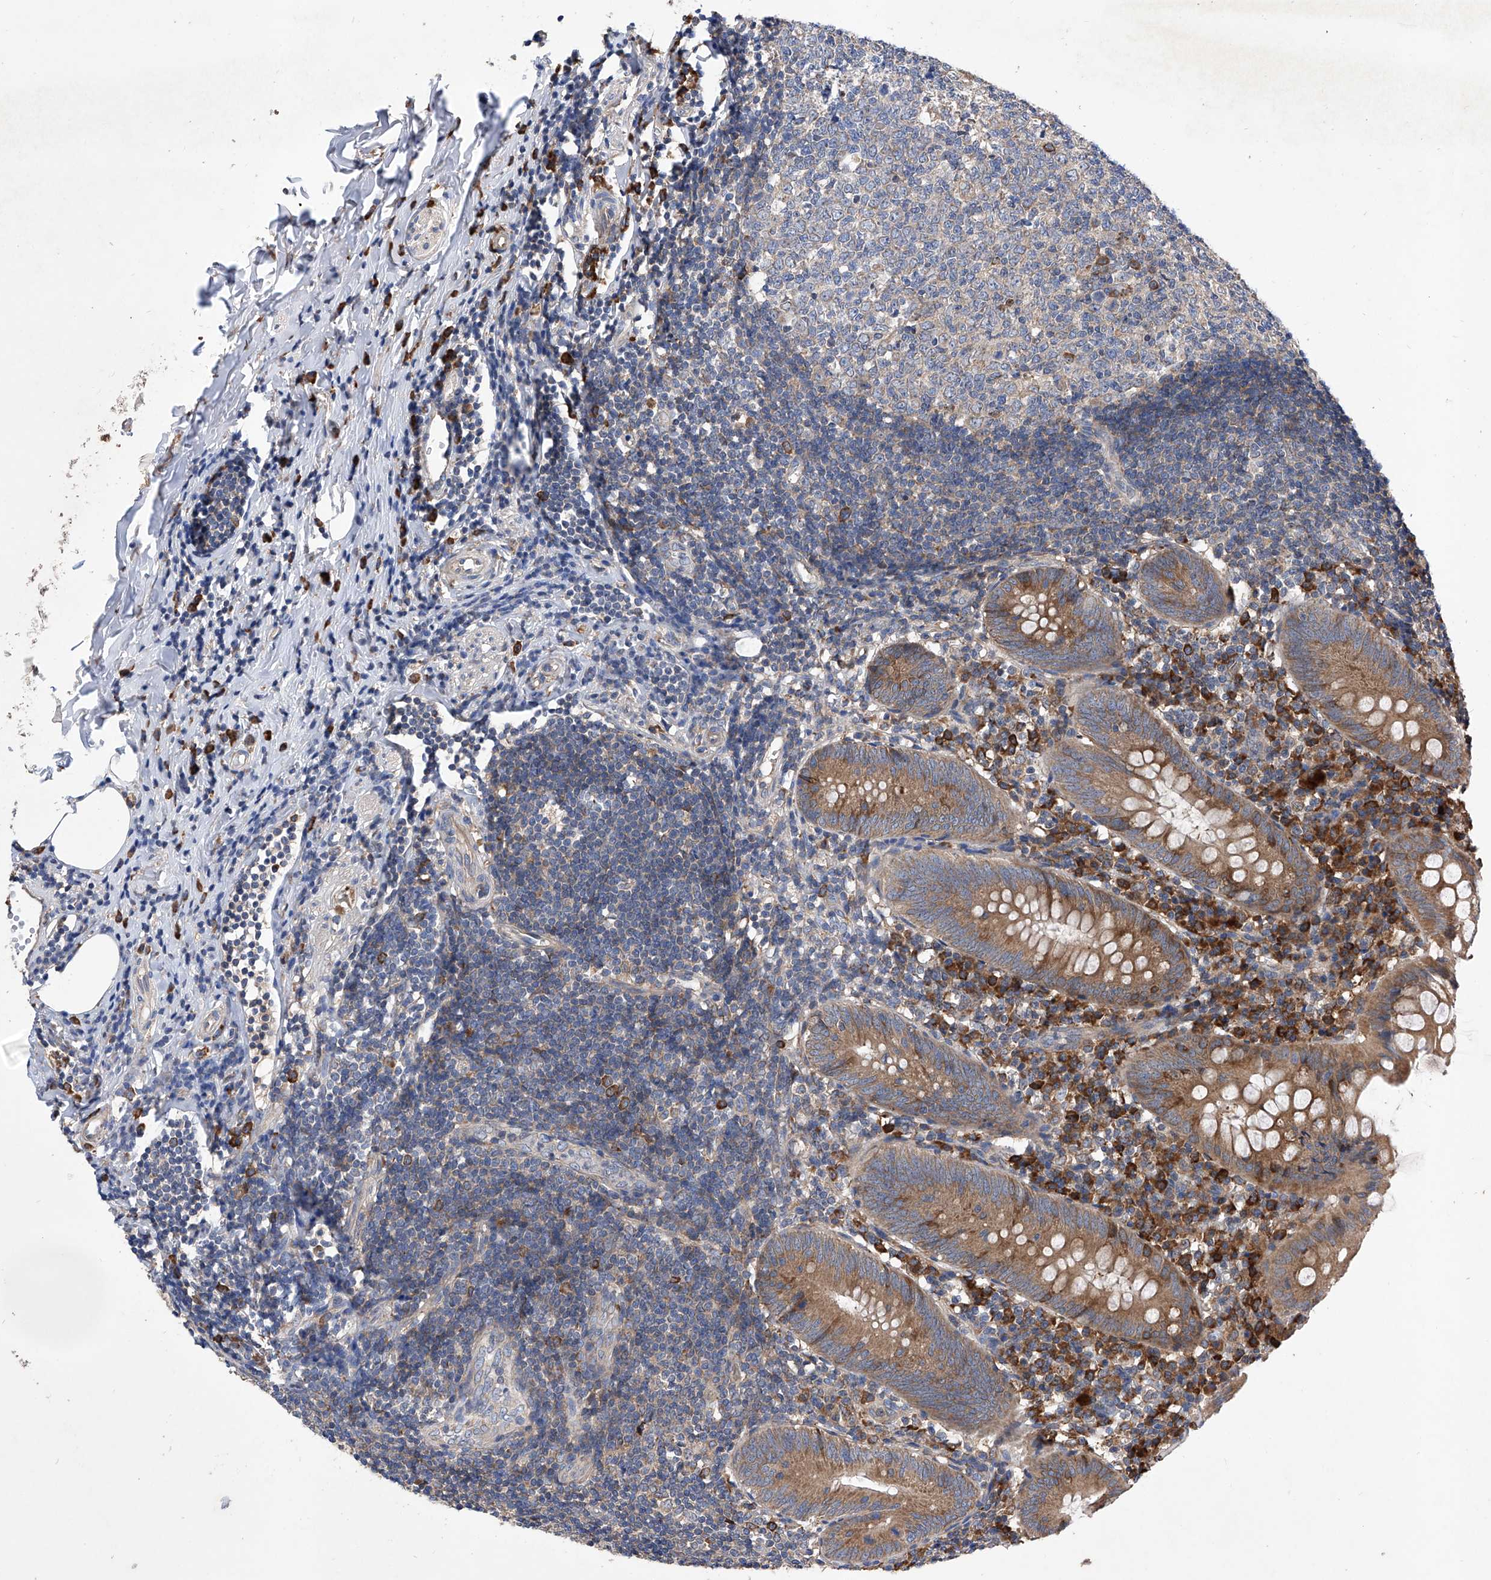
{"staining": {"intensity": "moderate", "quantity": ">75%", "location": "cytoplasmic/membranous"}, "tissue": "appendix", "cell_type": "Glandular cells", "image_type": "normal", "snomed": [{"axis": "morphology", "description": "Normal tissue, NOS"}, {"axis": "topography", "description": "Appendix"}], "caption": "Moderate cytoplasmic/membranous staining for a protein is seen in approximately >75% of glandular cells of benign appendix using immunohistochemistry.", "gene": "INPP5B", "patient": {"sex": "female", "age": 54}}